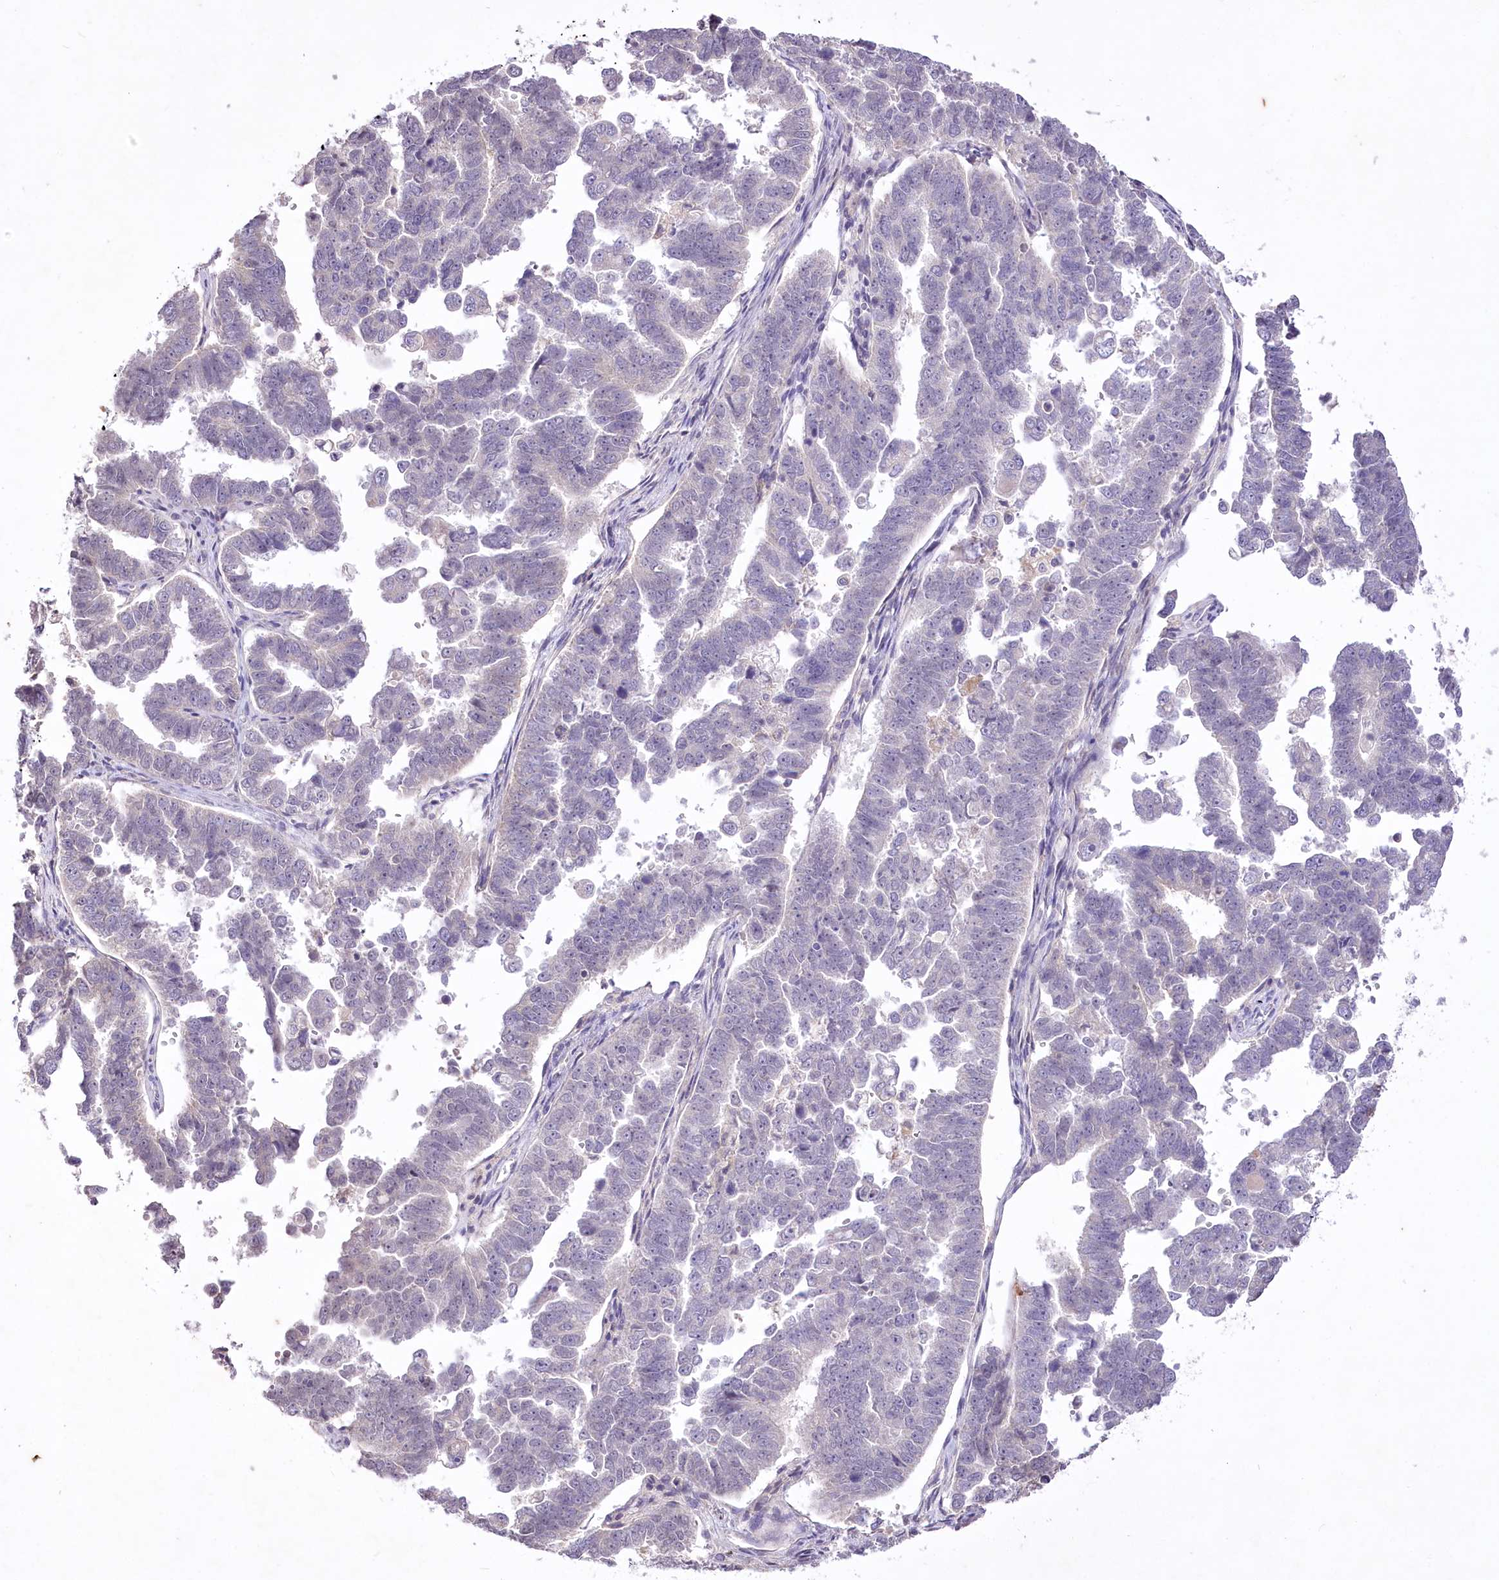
{"staining": {"intensity": "negative", "quantity": "none", "location": "none"}, "tissue": "endometrial cancer", "cell_type": "Tumor cells", "image_type": "cancer", "snomed": [{"axis": "morphology", "description": "Adenocarcinoma, NOS"}, {"axis": "topography", "description": "Endometrium"}], "caption": "Human adenocarcinoma (endometrial) stained for a protein using IHC demonstrates no staining in tumor cells.", "gene": "ENPP1", "patient": {"sex": "female", "age": 75}}